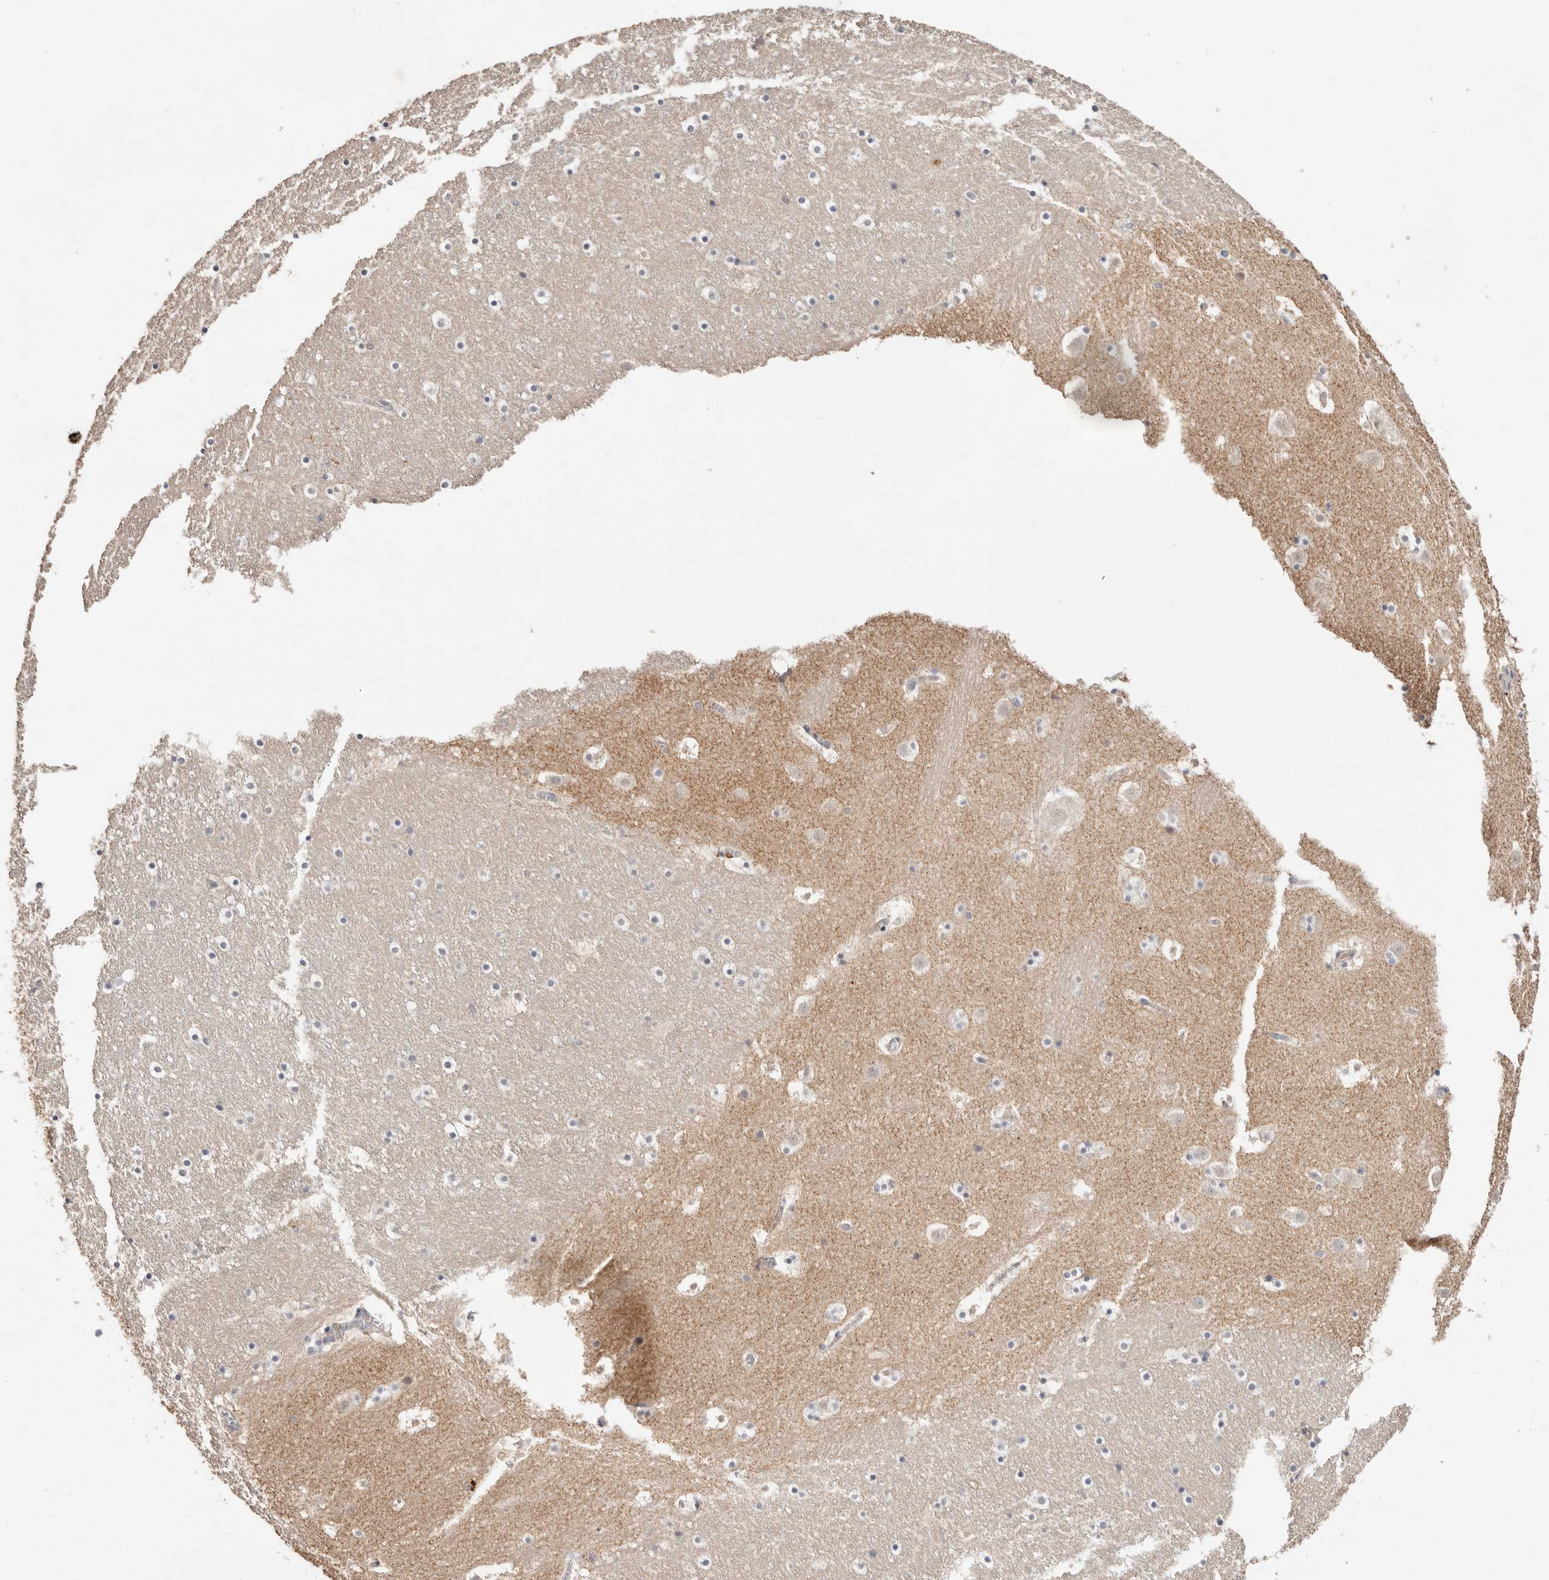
{"staining": {"intensity": "negative", "quantity": "none", "location": "none"}, "tissue": "caudate", "cell_type": "Glial cells", "image_type": "normal", "snomed": [{"axis": "morphology", "description": "Normal tissue, NOS"}, {"axis": "topography", "description": "Lateral ventricle wall"}], "caption": "IHC photomicrograph of benign human caudate stained for a protein (brown), which reveals no staining in glial cells.", "gene": "DOP1A", "patient": {"sex": "male", "age": 45}}